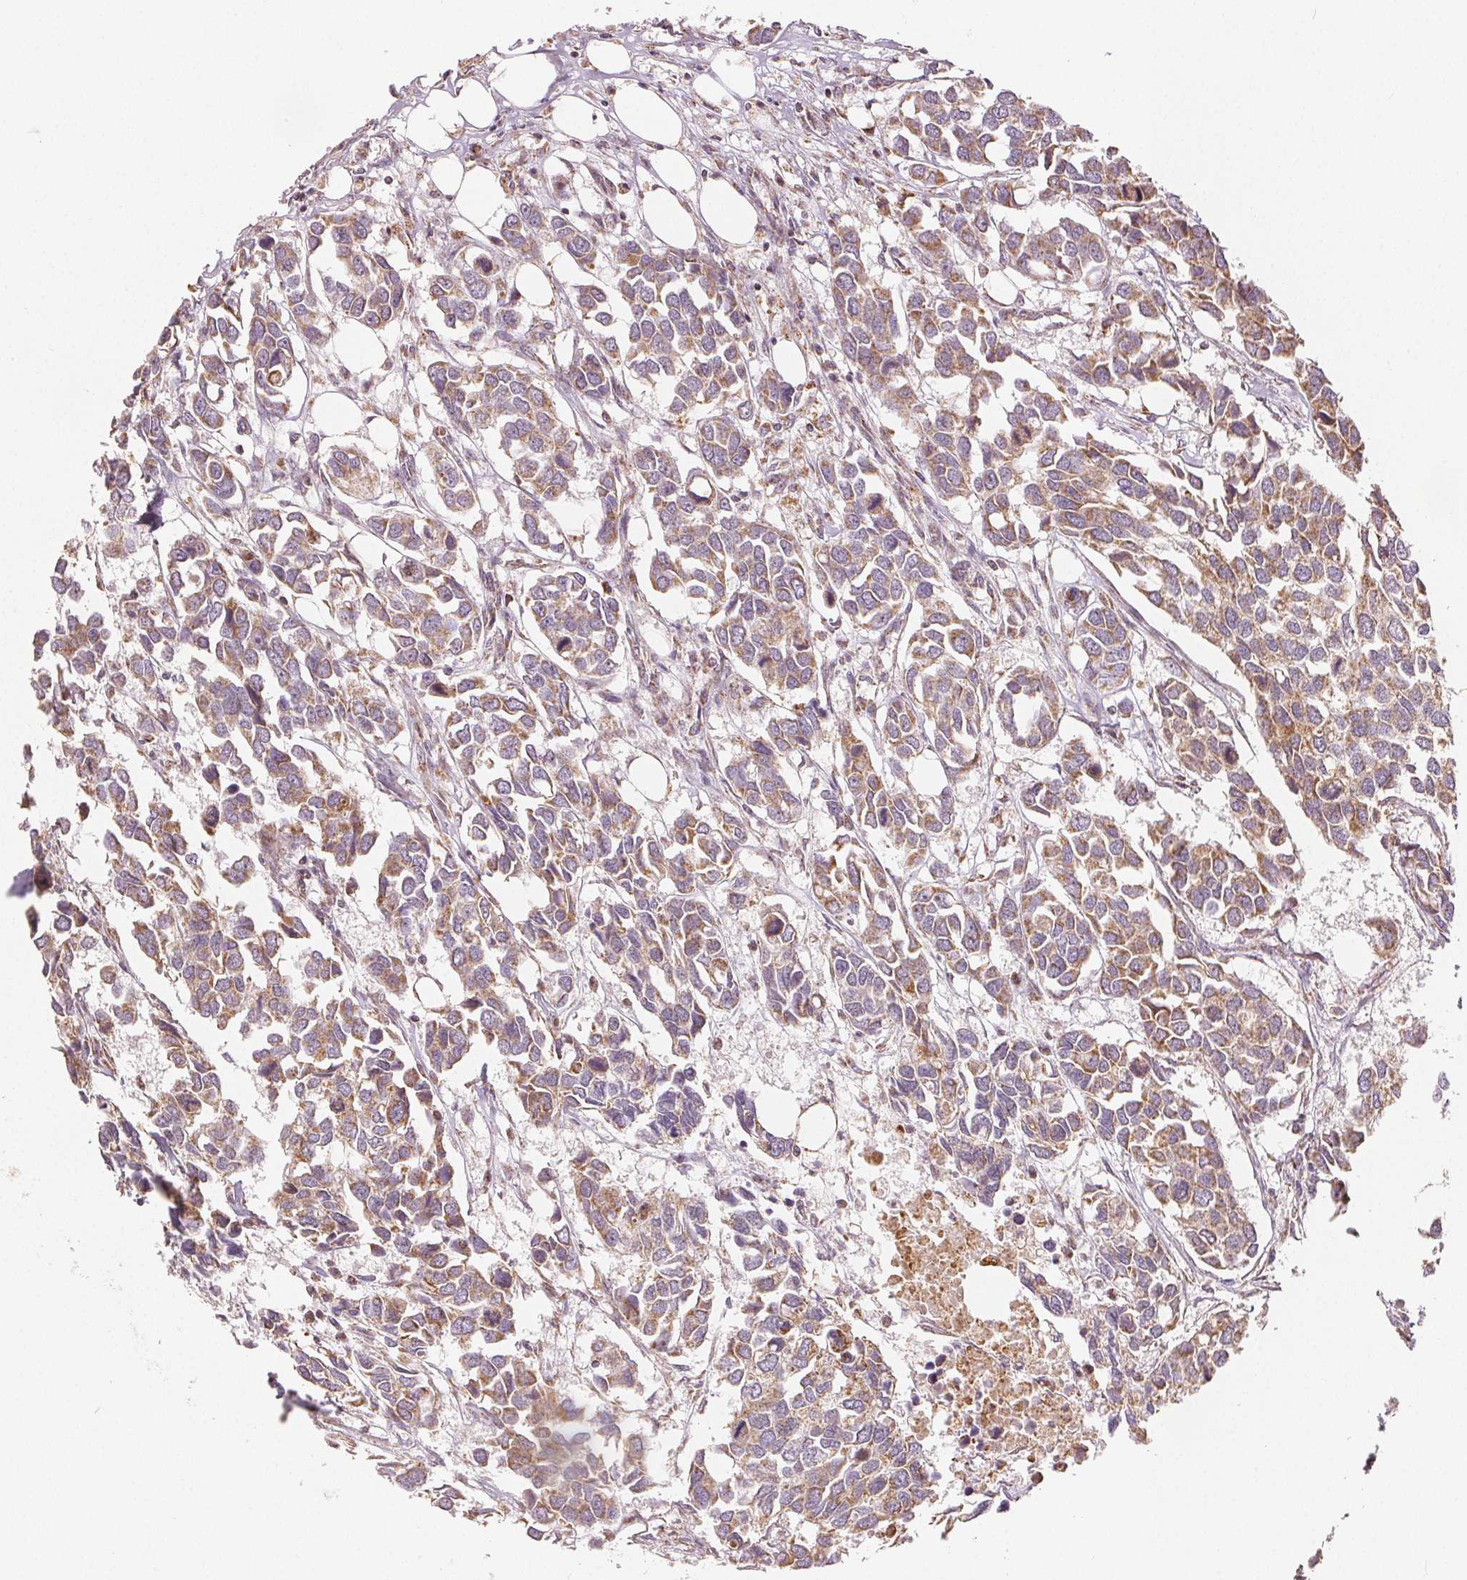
{"staining": {"intensity": "moderate", "quantity": "25%-75%", "location": "cytoplasmic/membranous"}, "tissue": "breast cancer", "cell_type": "Tumor cells", "image_type": "cancer", "snomed": [{"axis": "morphology", "description": "Duct carcinoma"}, {"axis": "topography", "description": "Breast"}], "caption": "Brown immunohistochemical staining in breast cancer (intraductal carcinoma) demonstrates moderate cytoplasmic/membranous staining in approximately 25%-75% of tumor cells.", "gene": "SDHB", "patient": {"sex": "female", "age": 83}}